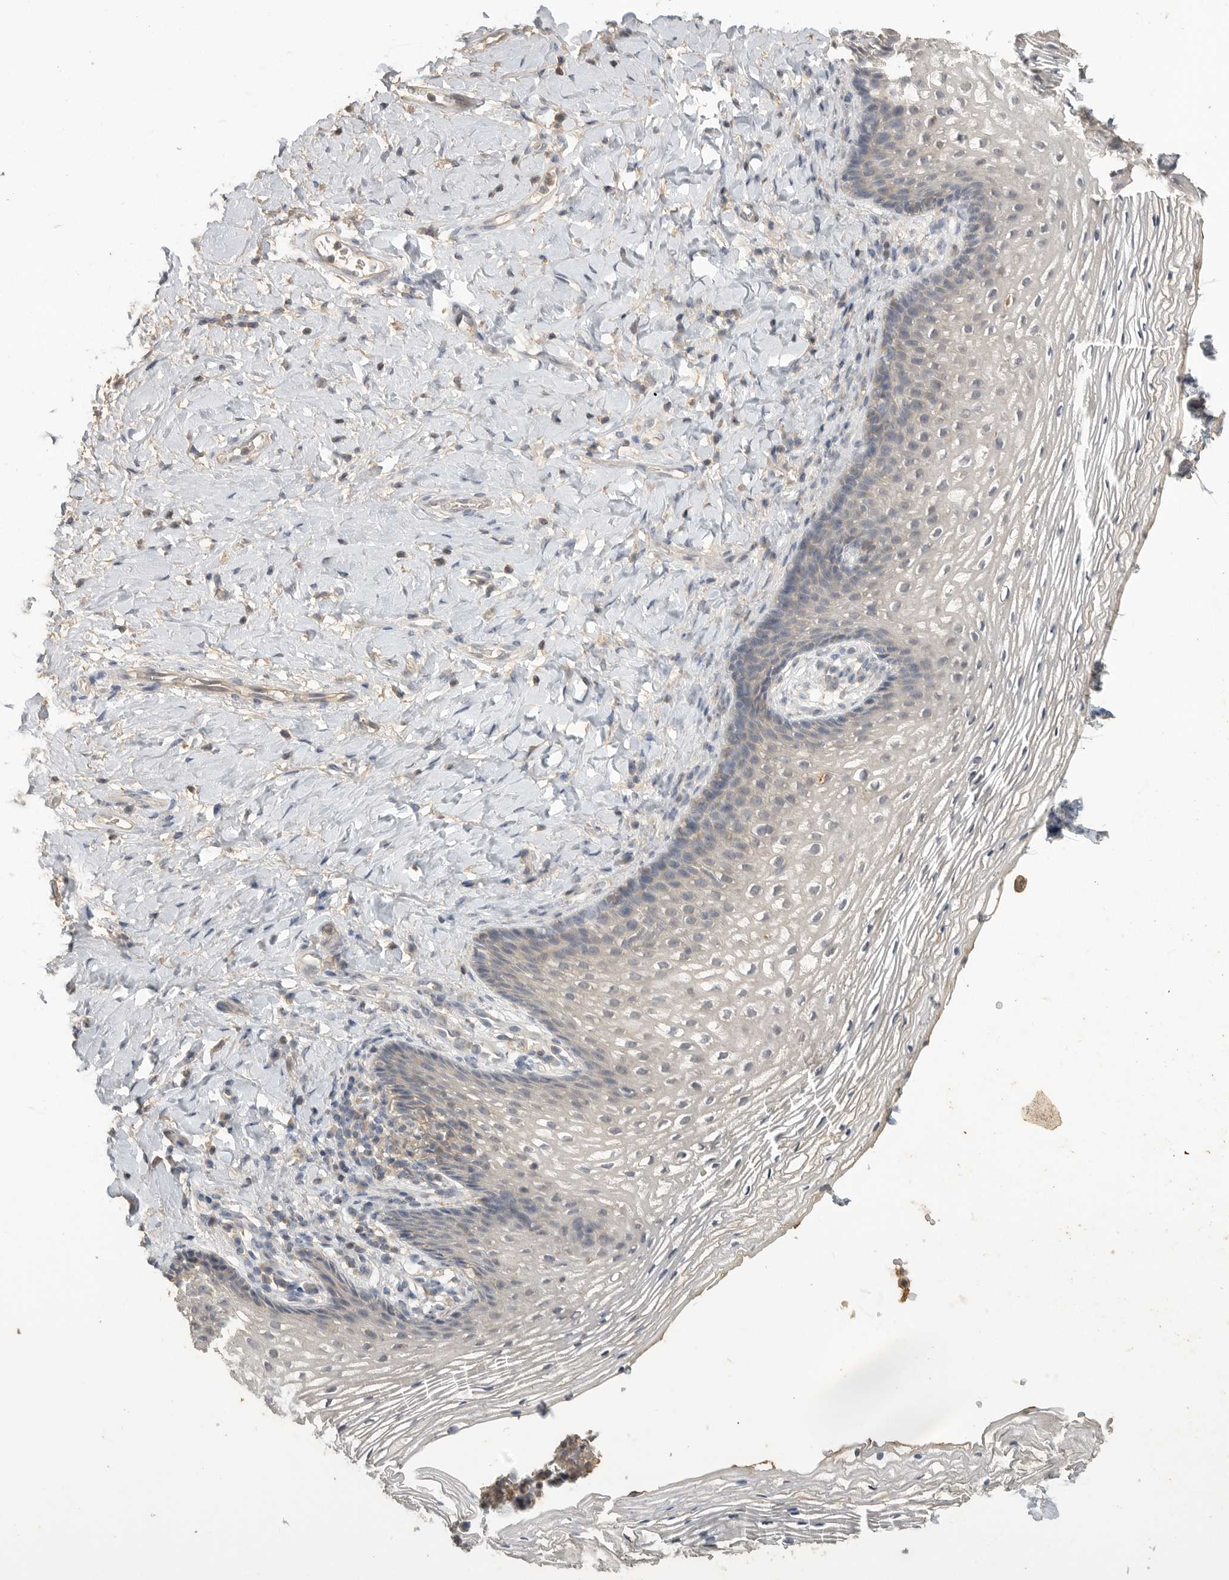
{"staining": {"intensity": "negative", "quantity": "none", "location": "none"}, "tissue": "vagina", "cell_type": "Squamous epithelial cells", "image_type": "normal", "snomed": [{"axis": "morphology", "description": "Normal tissue, NOS"}, {"axis": "topography", "description": "Vagina"}], "caption": "The image shows no staining of squamous epithelial cells in benign vagina.", "gene": "MAP2K1", "patient": {"sex": "female", "age": 60}}